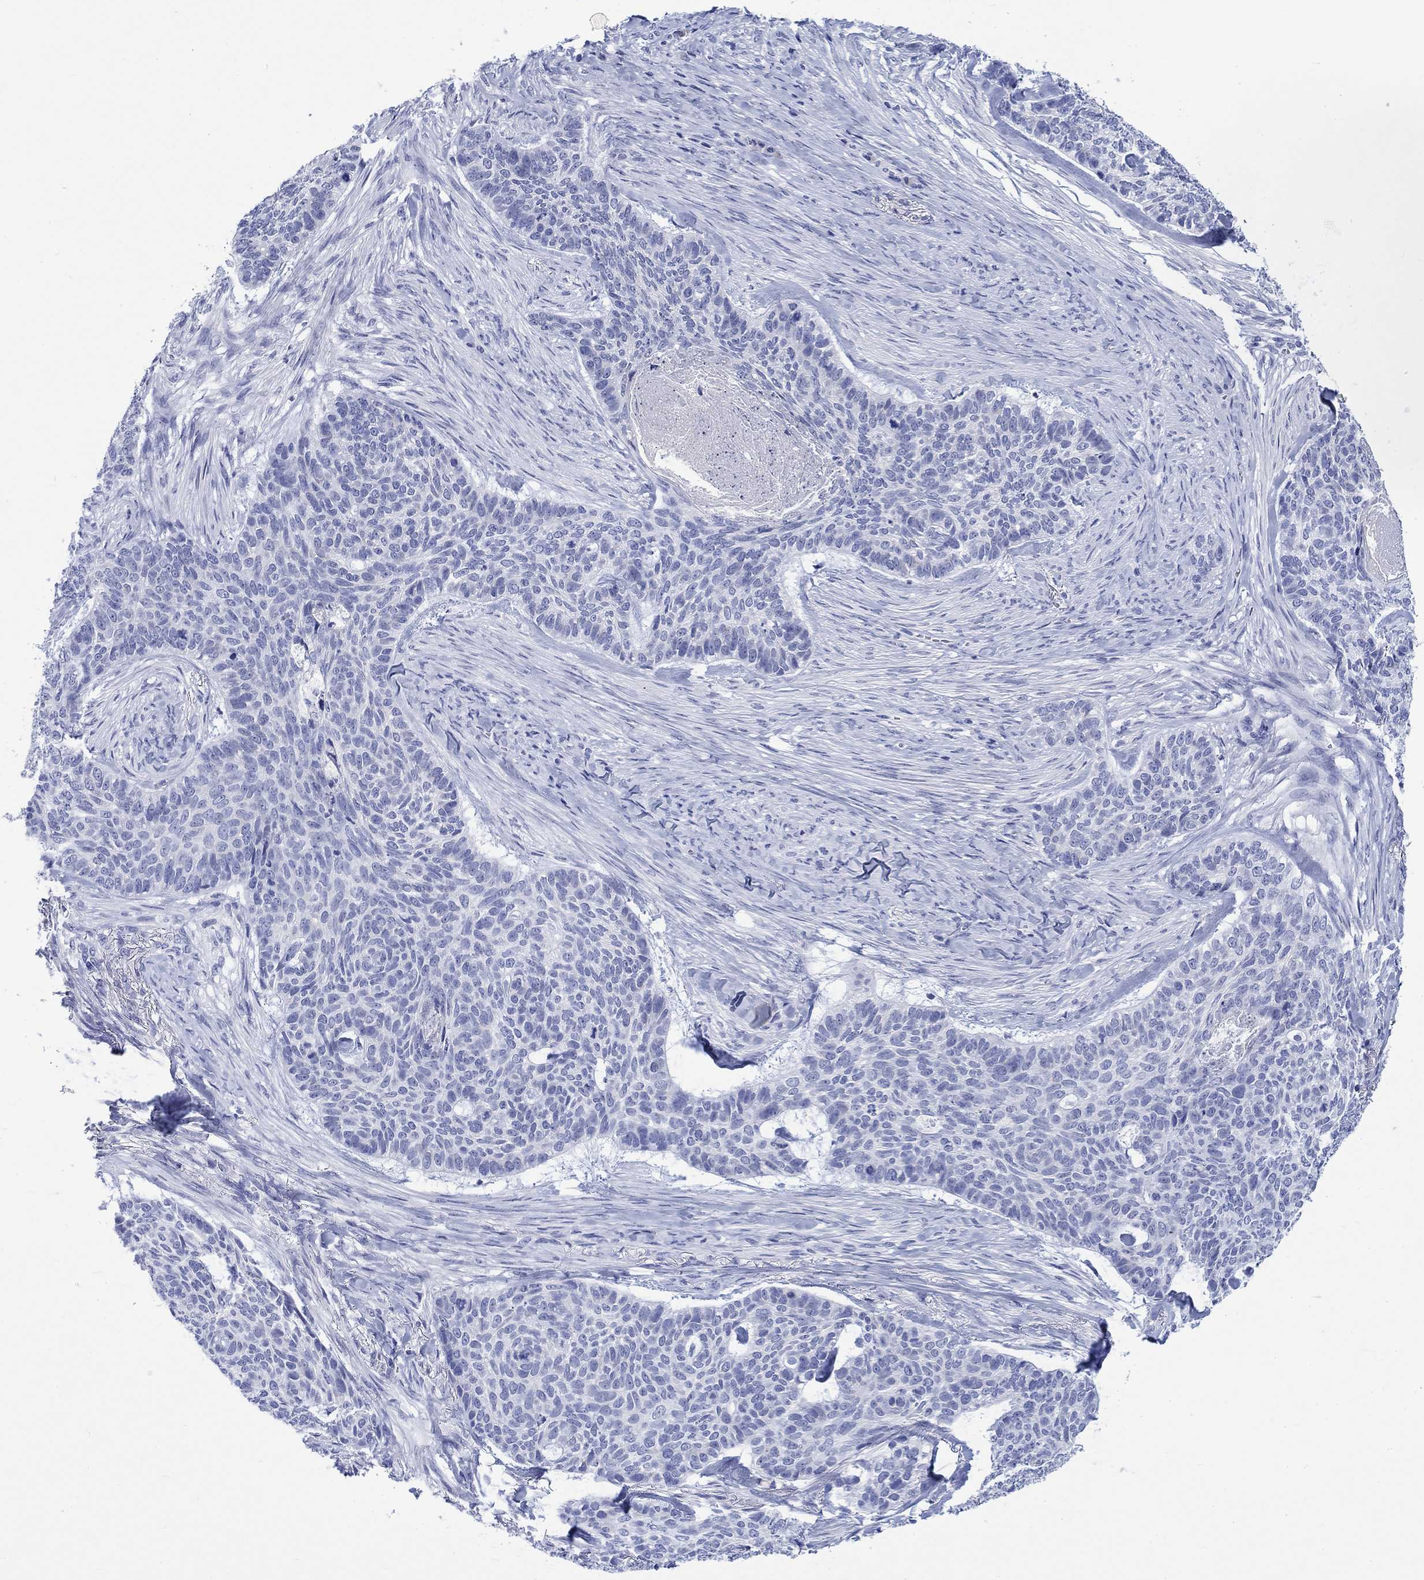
{"staining": {"intensity": "negative", "quantity": "none", "location": "none"}, "tissue": "skin cancer", "cell_type": "Tumor cells", "image_type": "cancer", "snomed": [{"axis": "morphology", "description": "Basal cell carcinoma"}, {"axis": "topography", "description": "Skin"}], "caption": "This histopathology image is of skin cancer stained with immunohistochemistry (IHC) to label a protein in brown with the nuclei are counter-stained blue. There is no expression in tumor cells. (DAB IHC with hematoxylin counter stain).", "gene": "KRT76", "patient": {"sex": "female", "age": 69}}